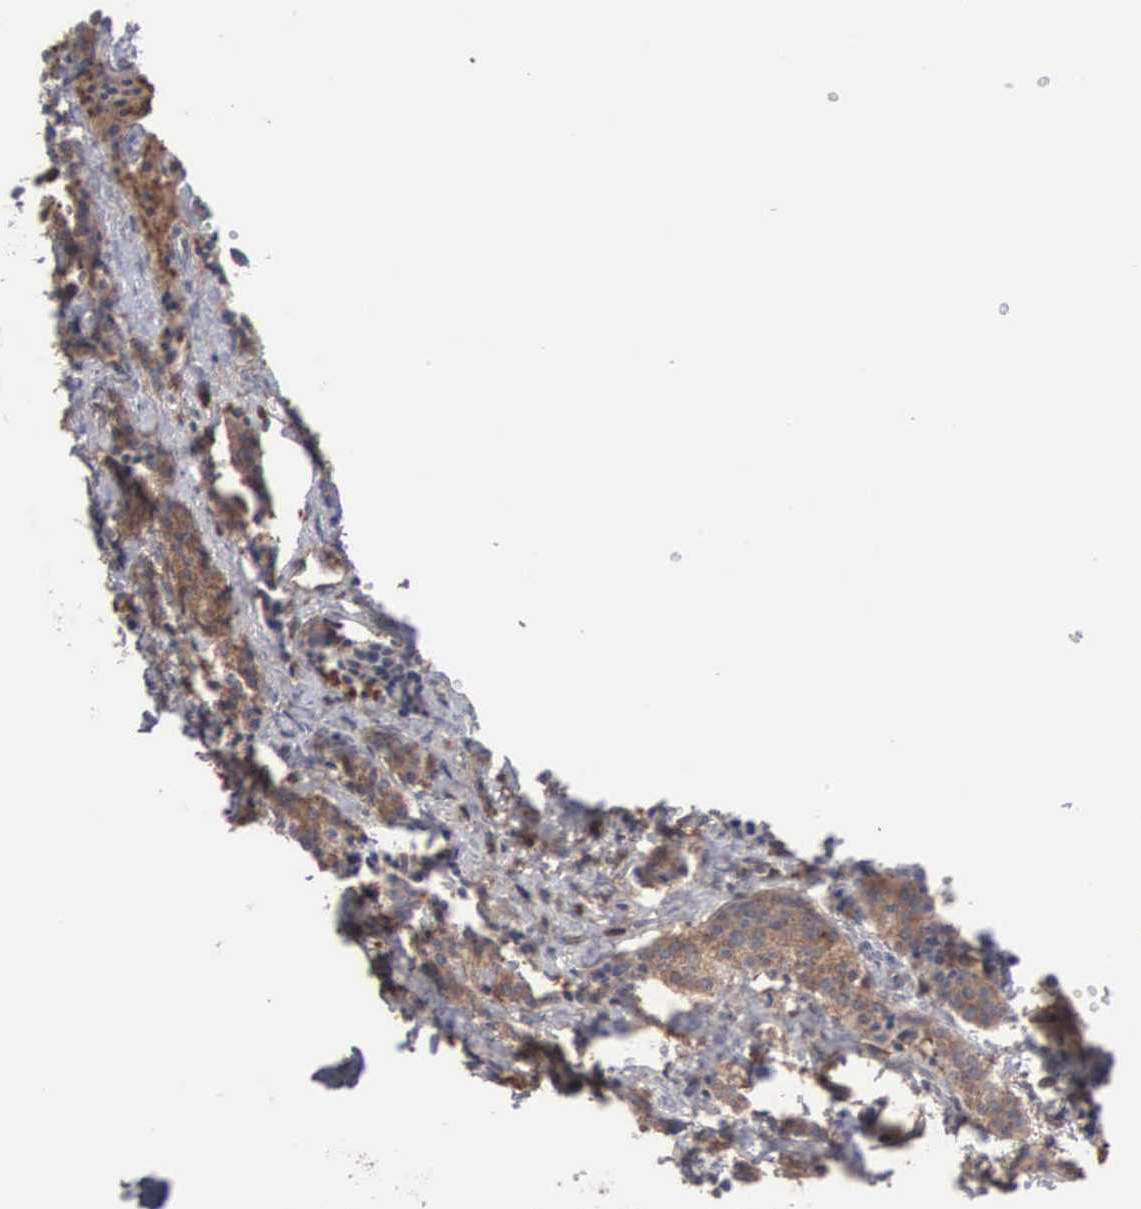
{"staining": {"intensity": "moderate", "quantity": ">75%", "location": "cytoplasmic/membranous"}, "tissue": "carcinoid", "cell_type": "Tumor cells", "image_type": "cancer", "snomed": [{"axis": "morphology", "description": "Carcinoid, malignant, NOS"}, {"axis": "topography", "description": "Small intestine"}], "caption": "Brown immunohistochemical staining in carcinoid reveals moderate cytoplasmic/membranous positivity in approximately >75% of tumor cells.", "gene": "MTHFD1", "patient": {"sex": "male", "age": 63}}